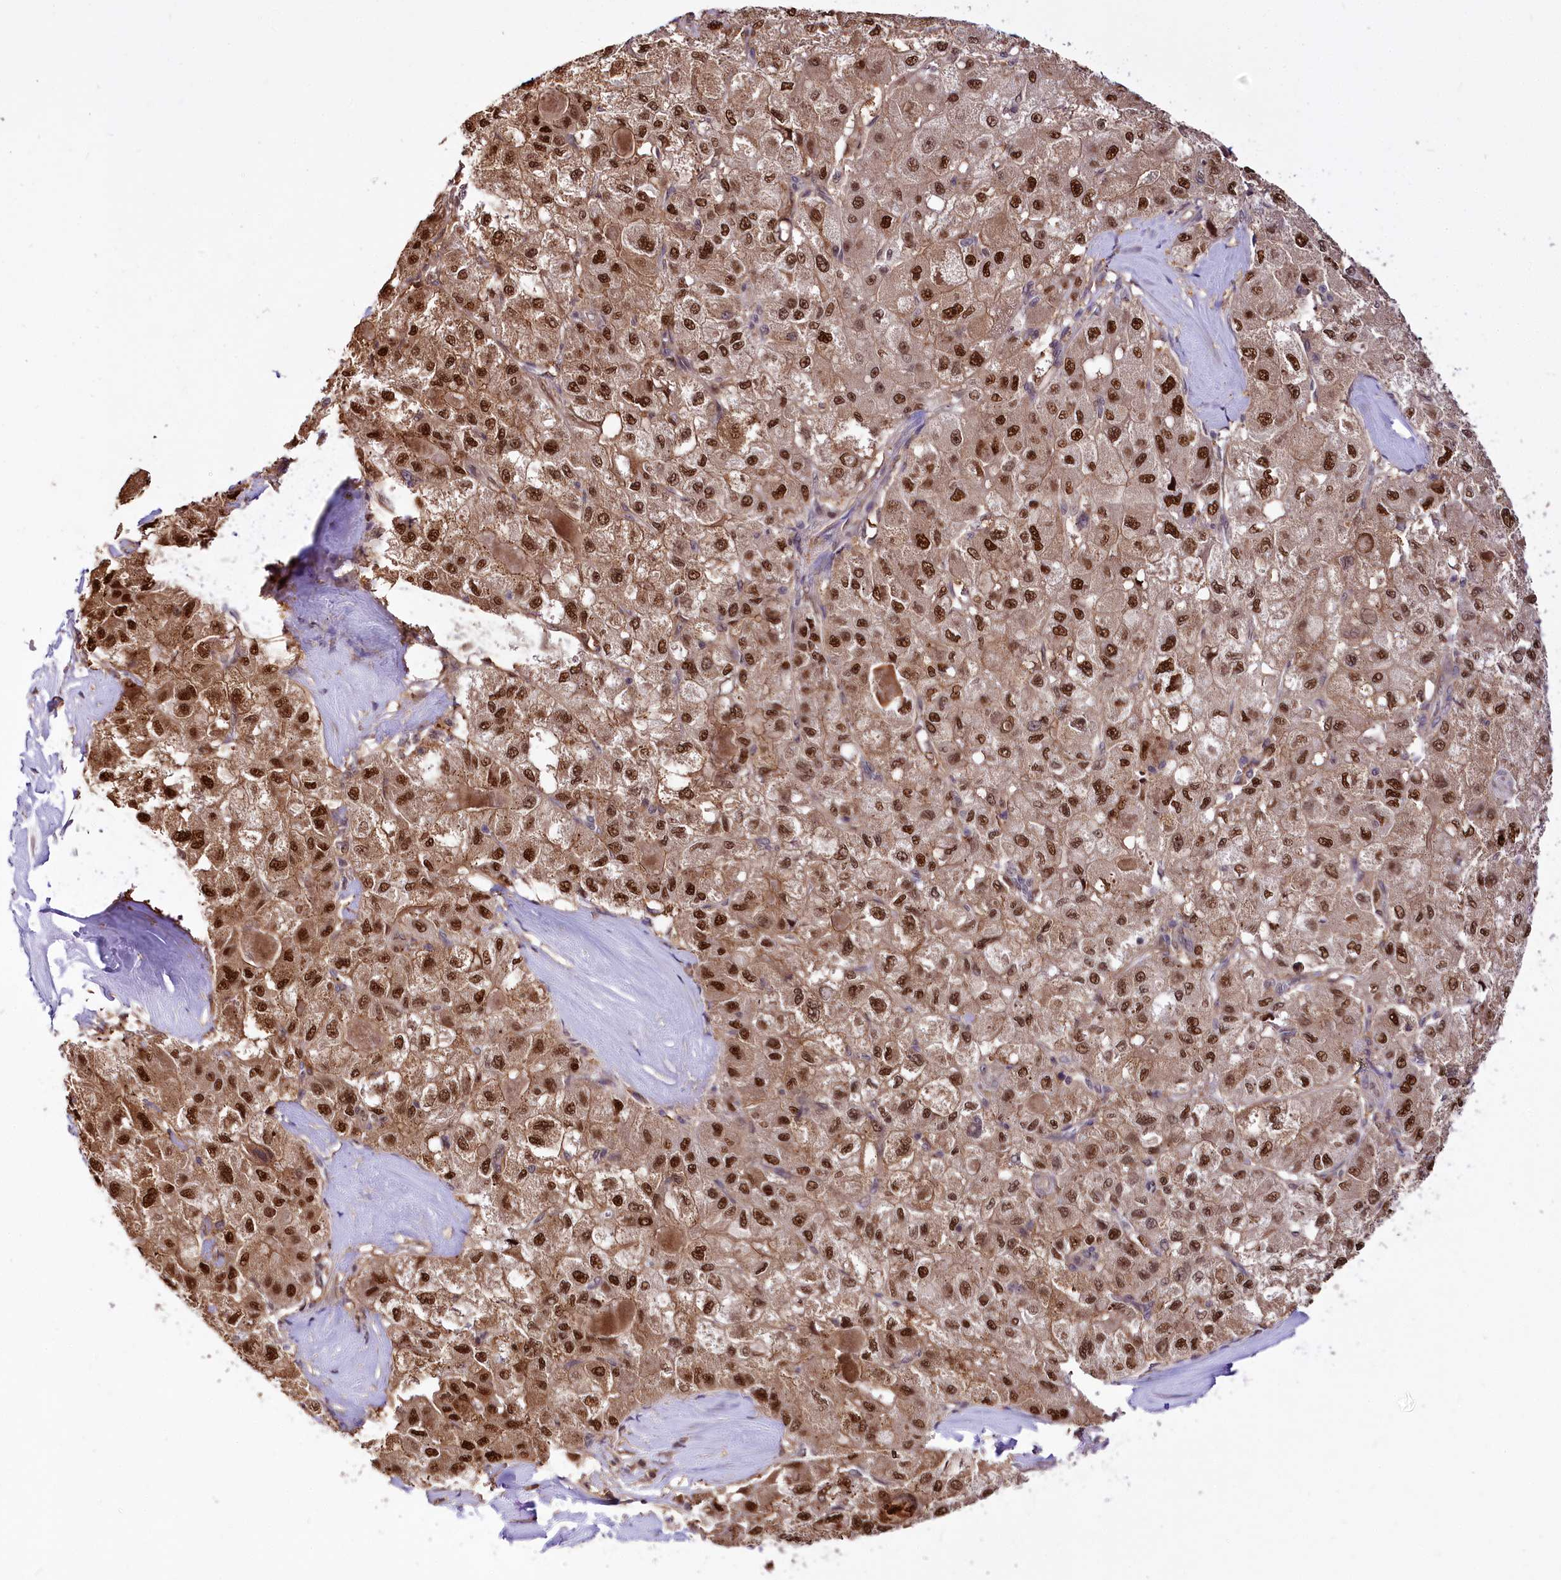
{"staining": {"intensity": "strong", "quantity": ">75%", "location": "cytoplasmic/membranous,nuclear"}, "tissue": "liver cancer", "cell_type": "Tumor cells", "image_type": "cancer", "snomed": [{"axis": "morphology", "description": "Carcinoma, Hepatocellular, NOS"}, {"axis": "topography", "description": "Liver"}], "caption": "IHC of liver cancer (hepatocellular carcinoma) exhibits high levels of strong cytoplasmic/membranous and nuclear positivity in approximately >75% of tumor cells. Nuclei are stained in blue.", "gene": "GNL3L", "patient": {"sex": "male", "age": 80}}